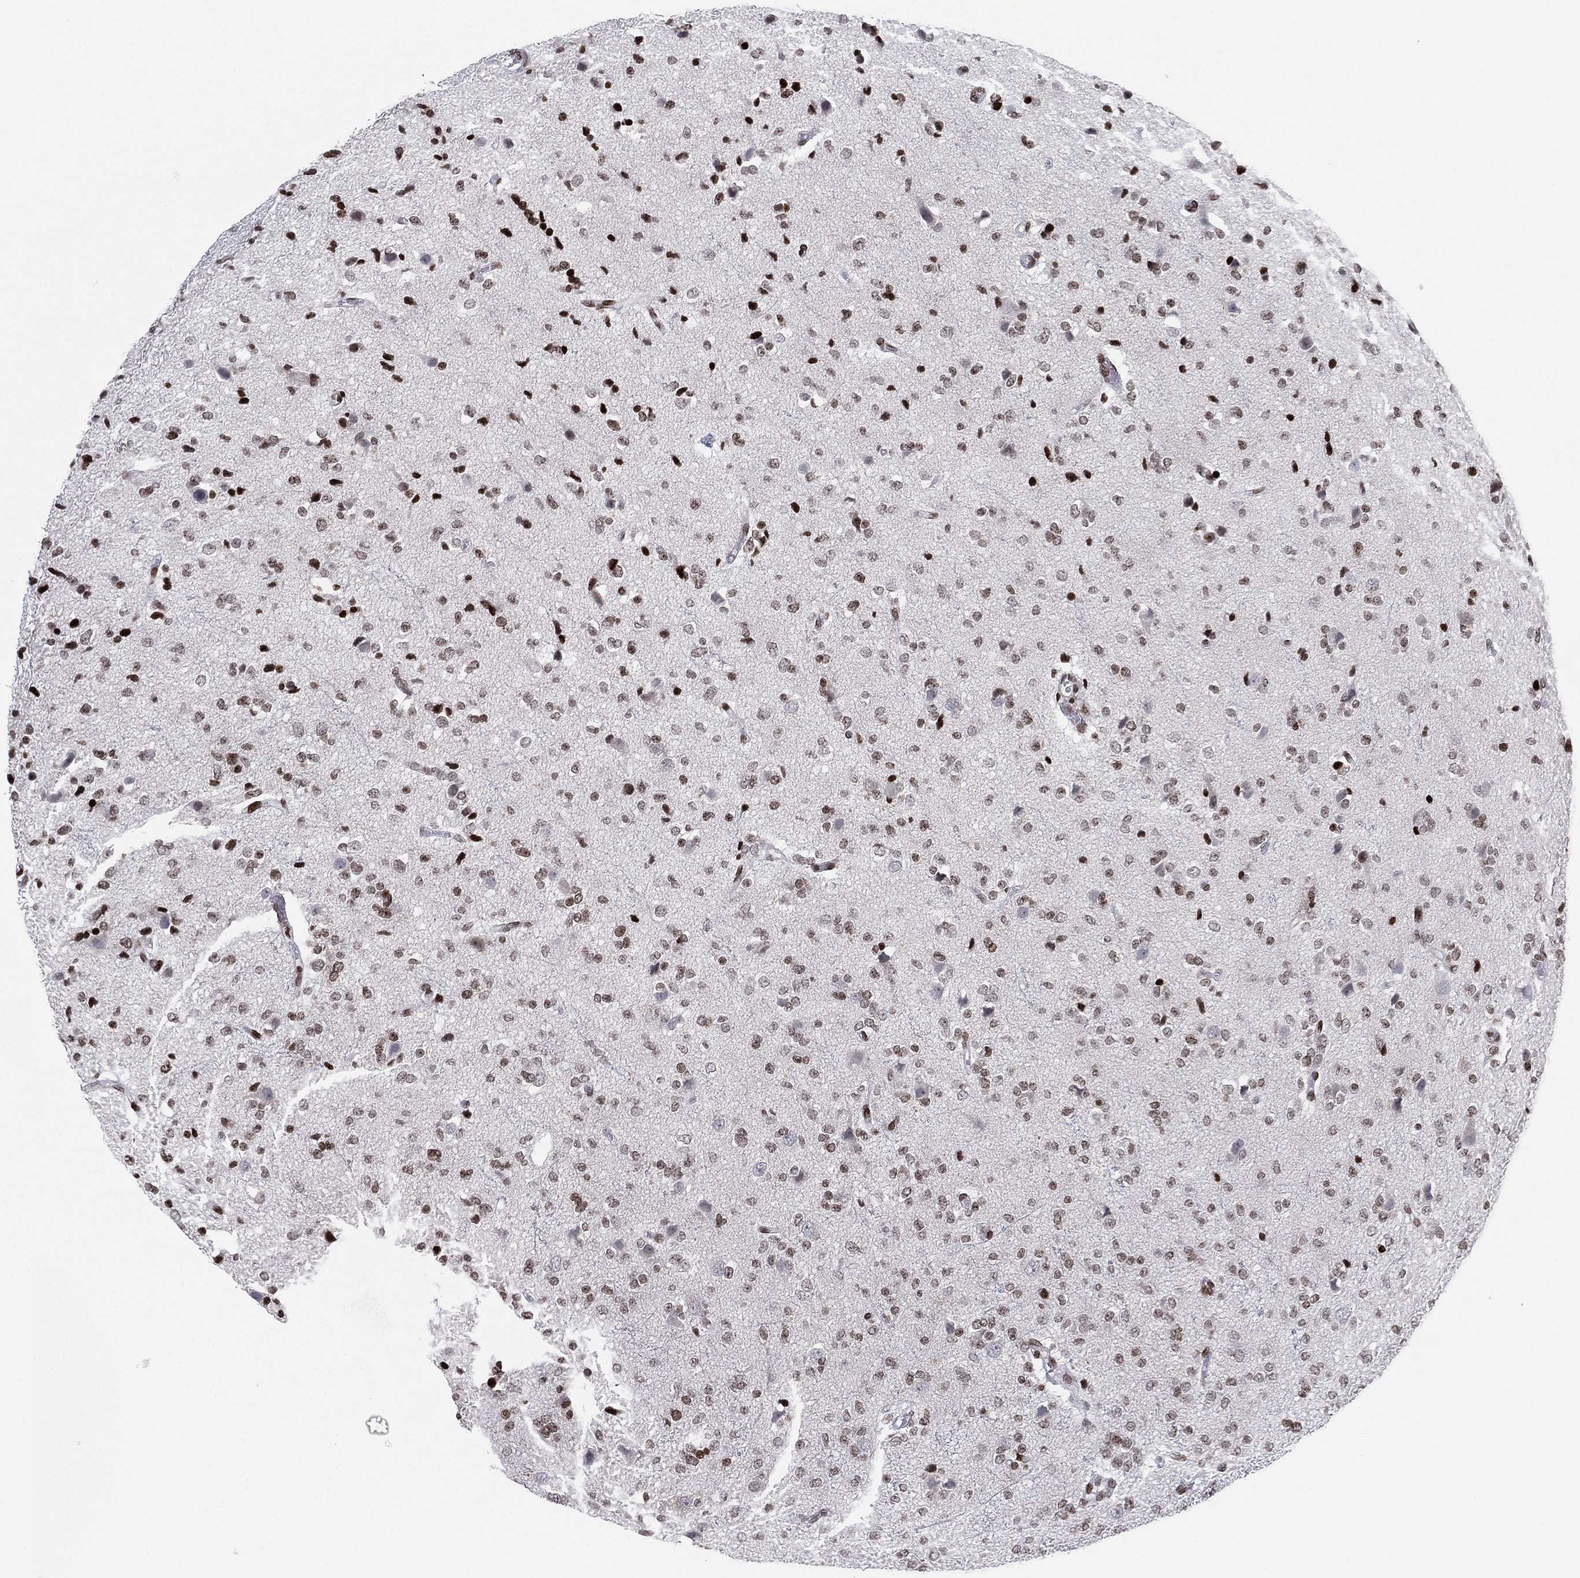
{"staining": {"intensity": "strong", "quantity": "25%-75%", "location": "nuclear"}, "tissue": "glioma", "cell_type": "Tumor cells", "image_type": "cancer", "snomed": [{"axis": "morphology", "description": "Glioma, malignant, Low grade"}, {"axis": "topography", "description": "Brain"}], "caption": "Tumor cells demonstrate high levels of strong nuclear positivity in about 25%-75% of cells in low-grade glioma (malignant).", "gene": "MFSD14A", "patient": {"sex": "male", "age": 41}}